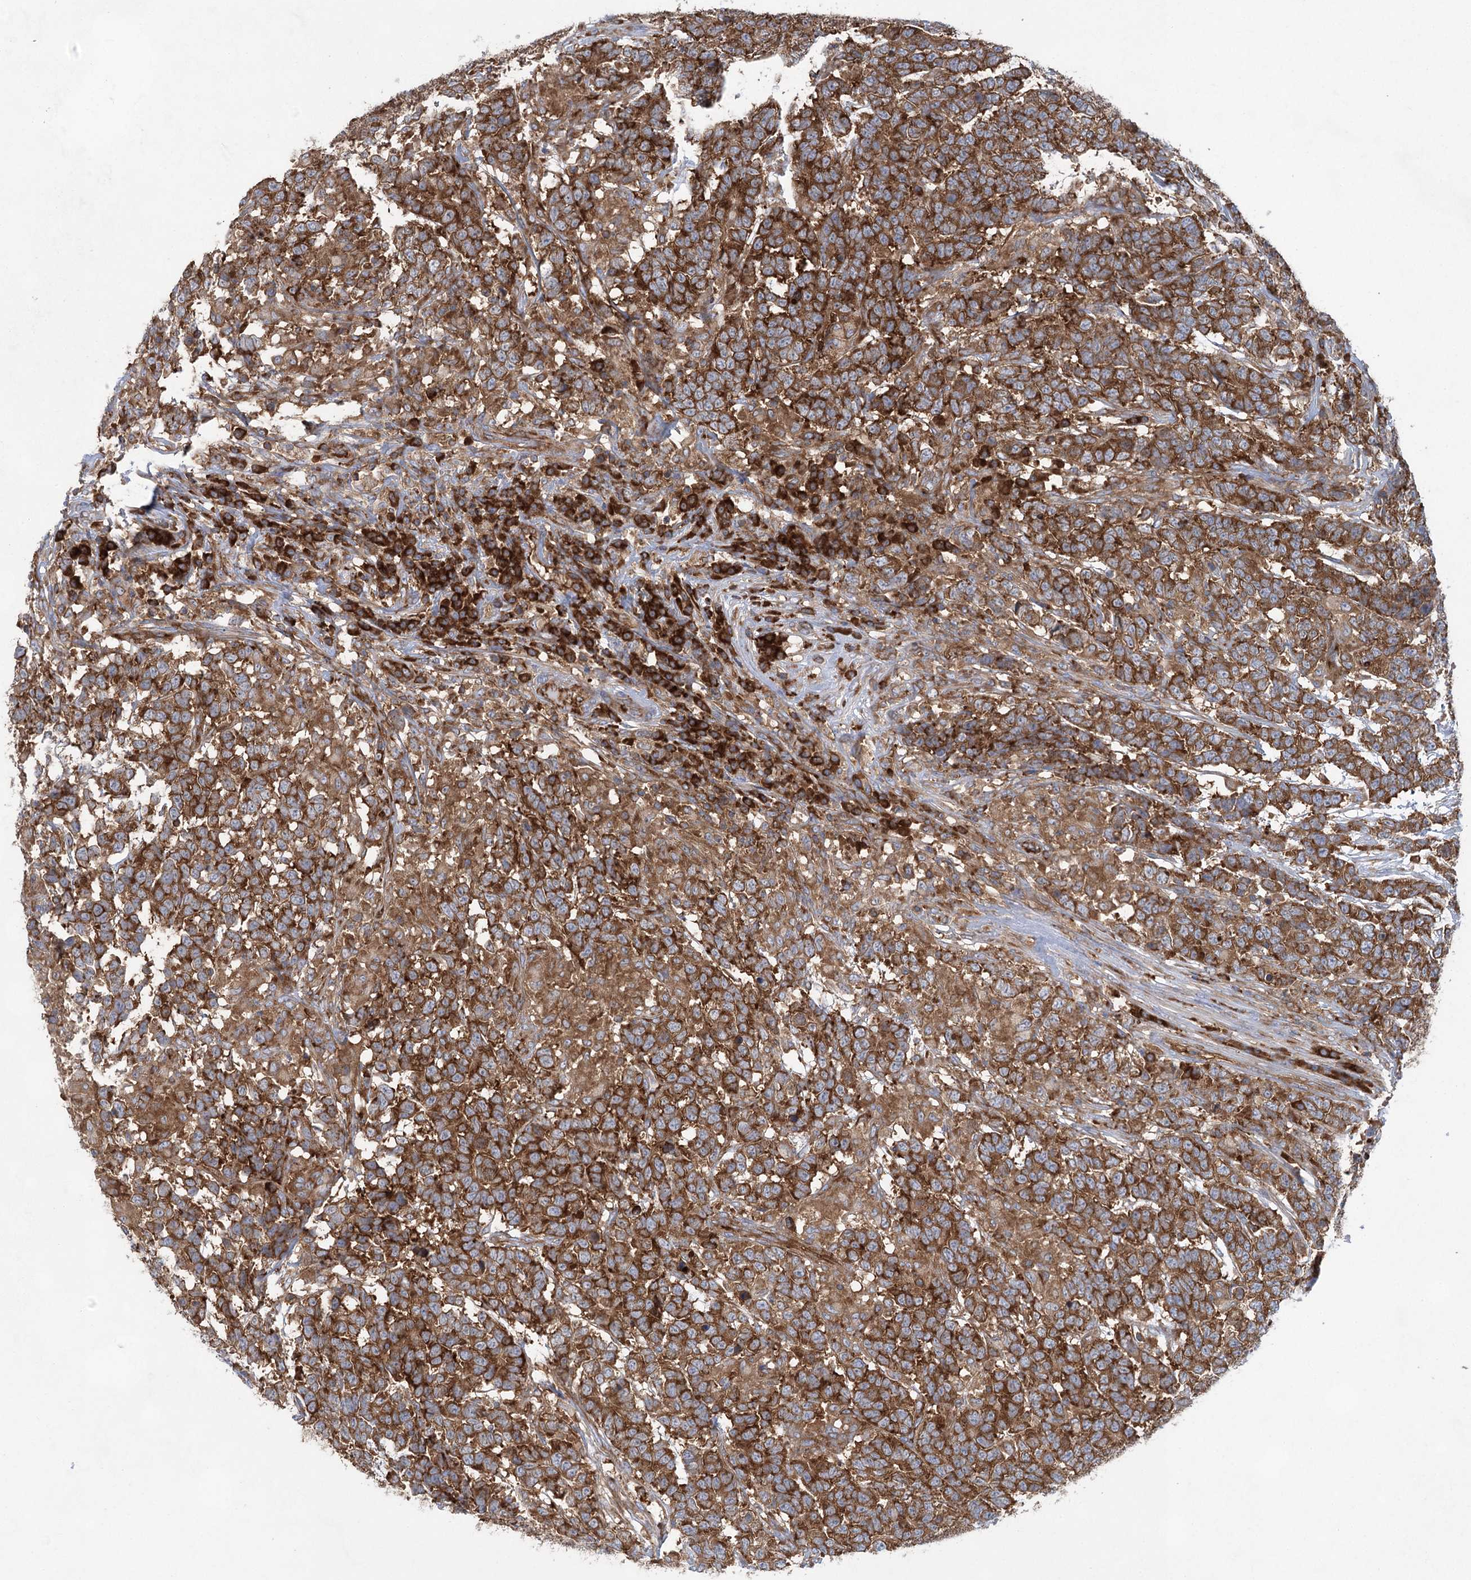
{"staining": {"intensity": "strong", "quantity": ">75%", "location": "cytoplasmic/membranous"}, "tissue": "testis cancer", "cell_type": "Tumor cells", "image_type": "cancer", "snomed": [{"axis": "morphology", "description": "Carcinoma, Embryonal, NOS"}, {"axis": "topography", "description": "Testis"}], "caption": "Immunohistochemical staining of human embryonal carcinoma (testis) reveals strong cytoplasmic/membranous protein staining in about >75% of tumor cells. (Brightfield microscopy of DAB IHC at high magnification).", "gene": "EIF3A", "patient": {"sex": "male", "age": 26}}